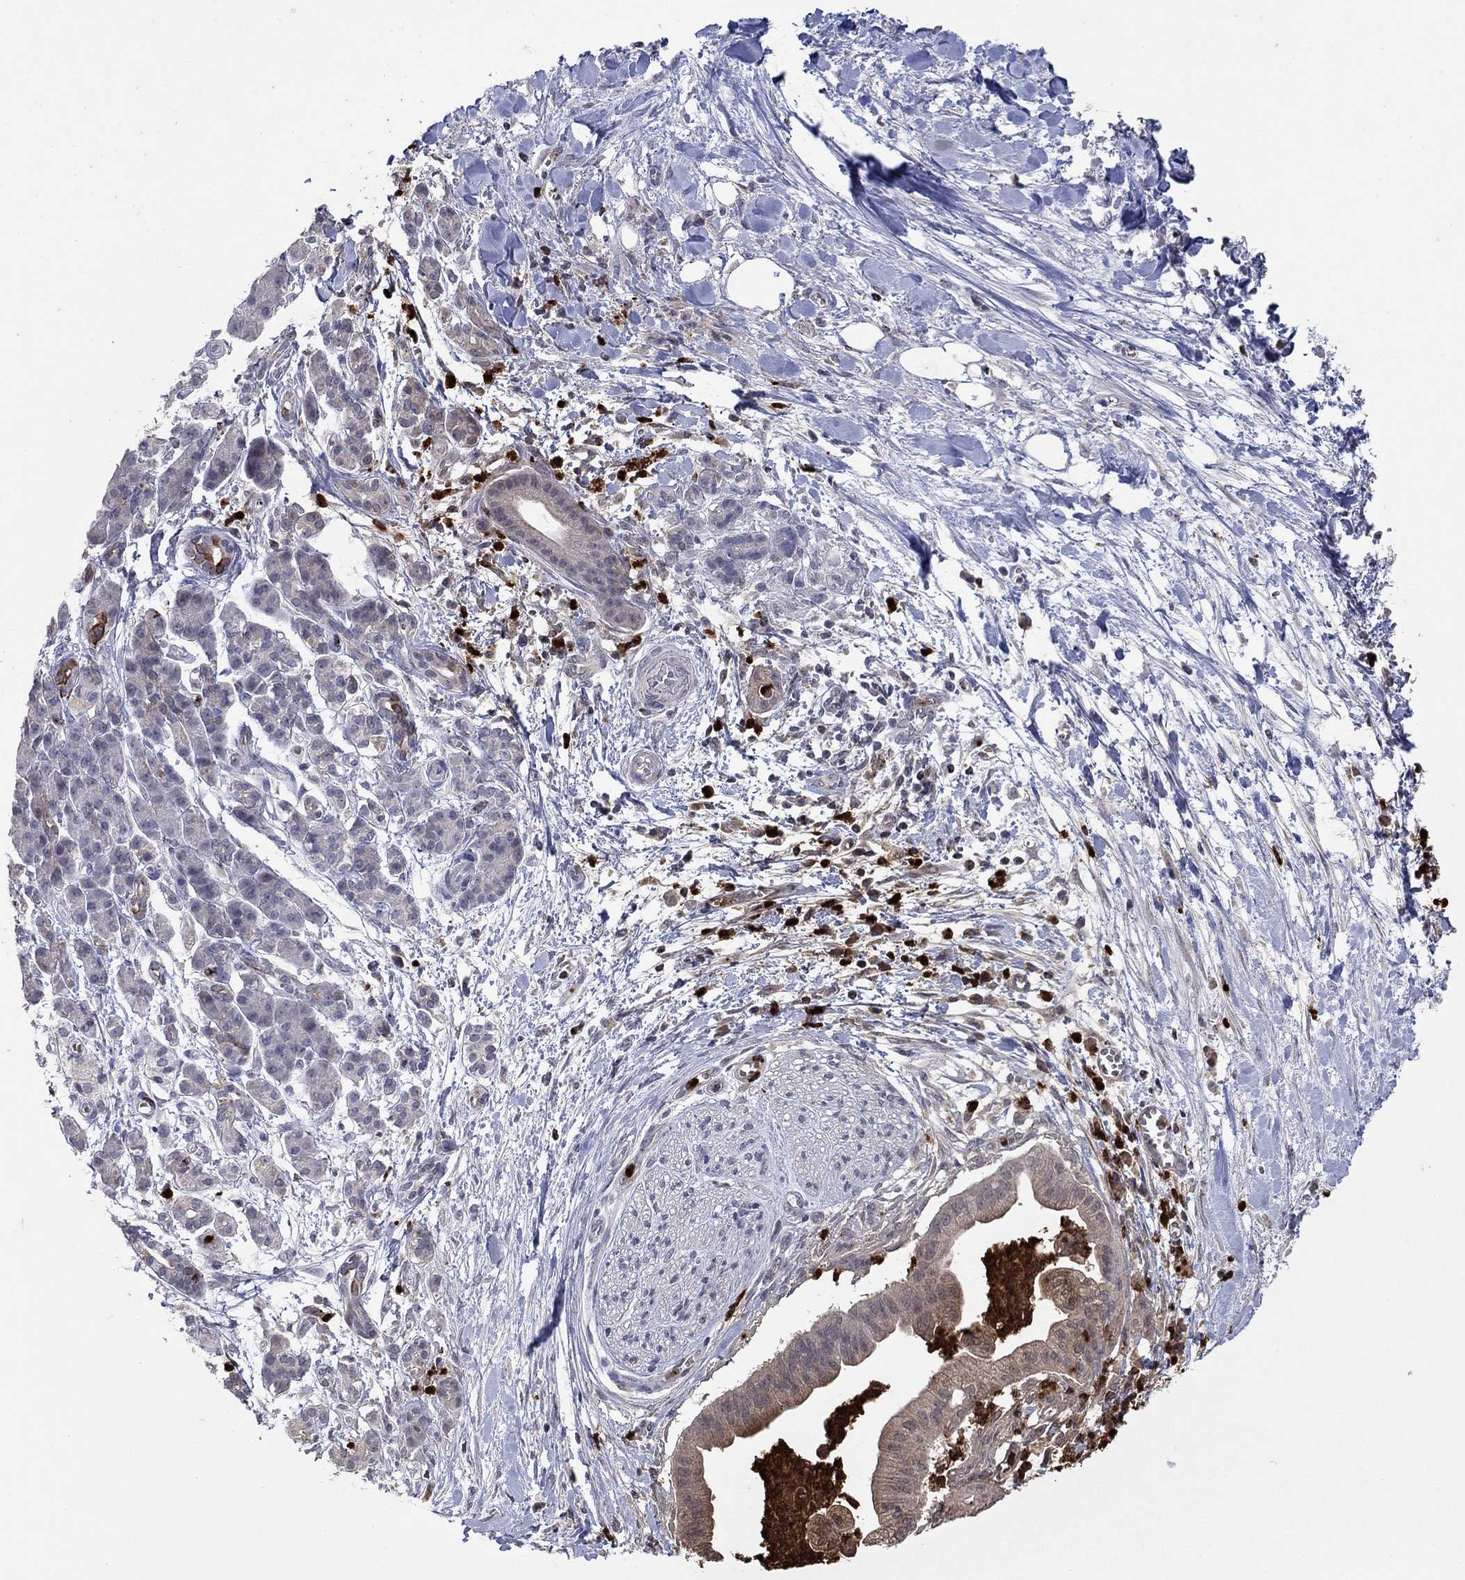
{"staining": {"intensity": "weak", "quantity": "25%-75%", "location": "cytoplasmic/membranous"}, "tissue": "pancreatic cancer", "cell_type": "Tumor cells", "image_type": "cancer", "snomed": [{"axis": "morphology", "description": "Normal tissue, NOS"}, {"axis": "morphology", "description": "Adenocarcinoma, NOS"}, {"axis": "topography", "description": "Lymph node"}, {"axis": "topography", "description": "Pancreas"}], "caption": "Weak cytoplasmic/membranous protein positivity is present in about 25%-75% of tumor cells in pancreatic cancer (adenocarcinoma).", "gene": "CCL5", "patient": {"sex": "female", "age": 58}}